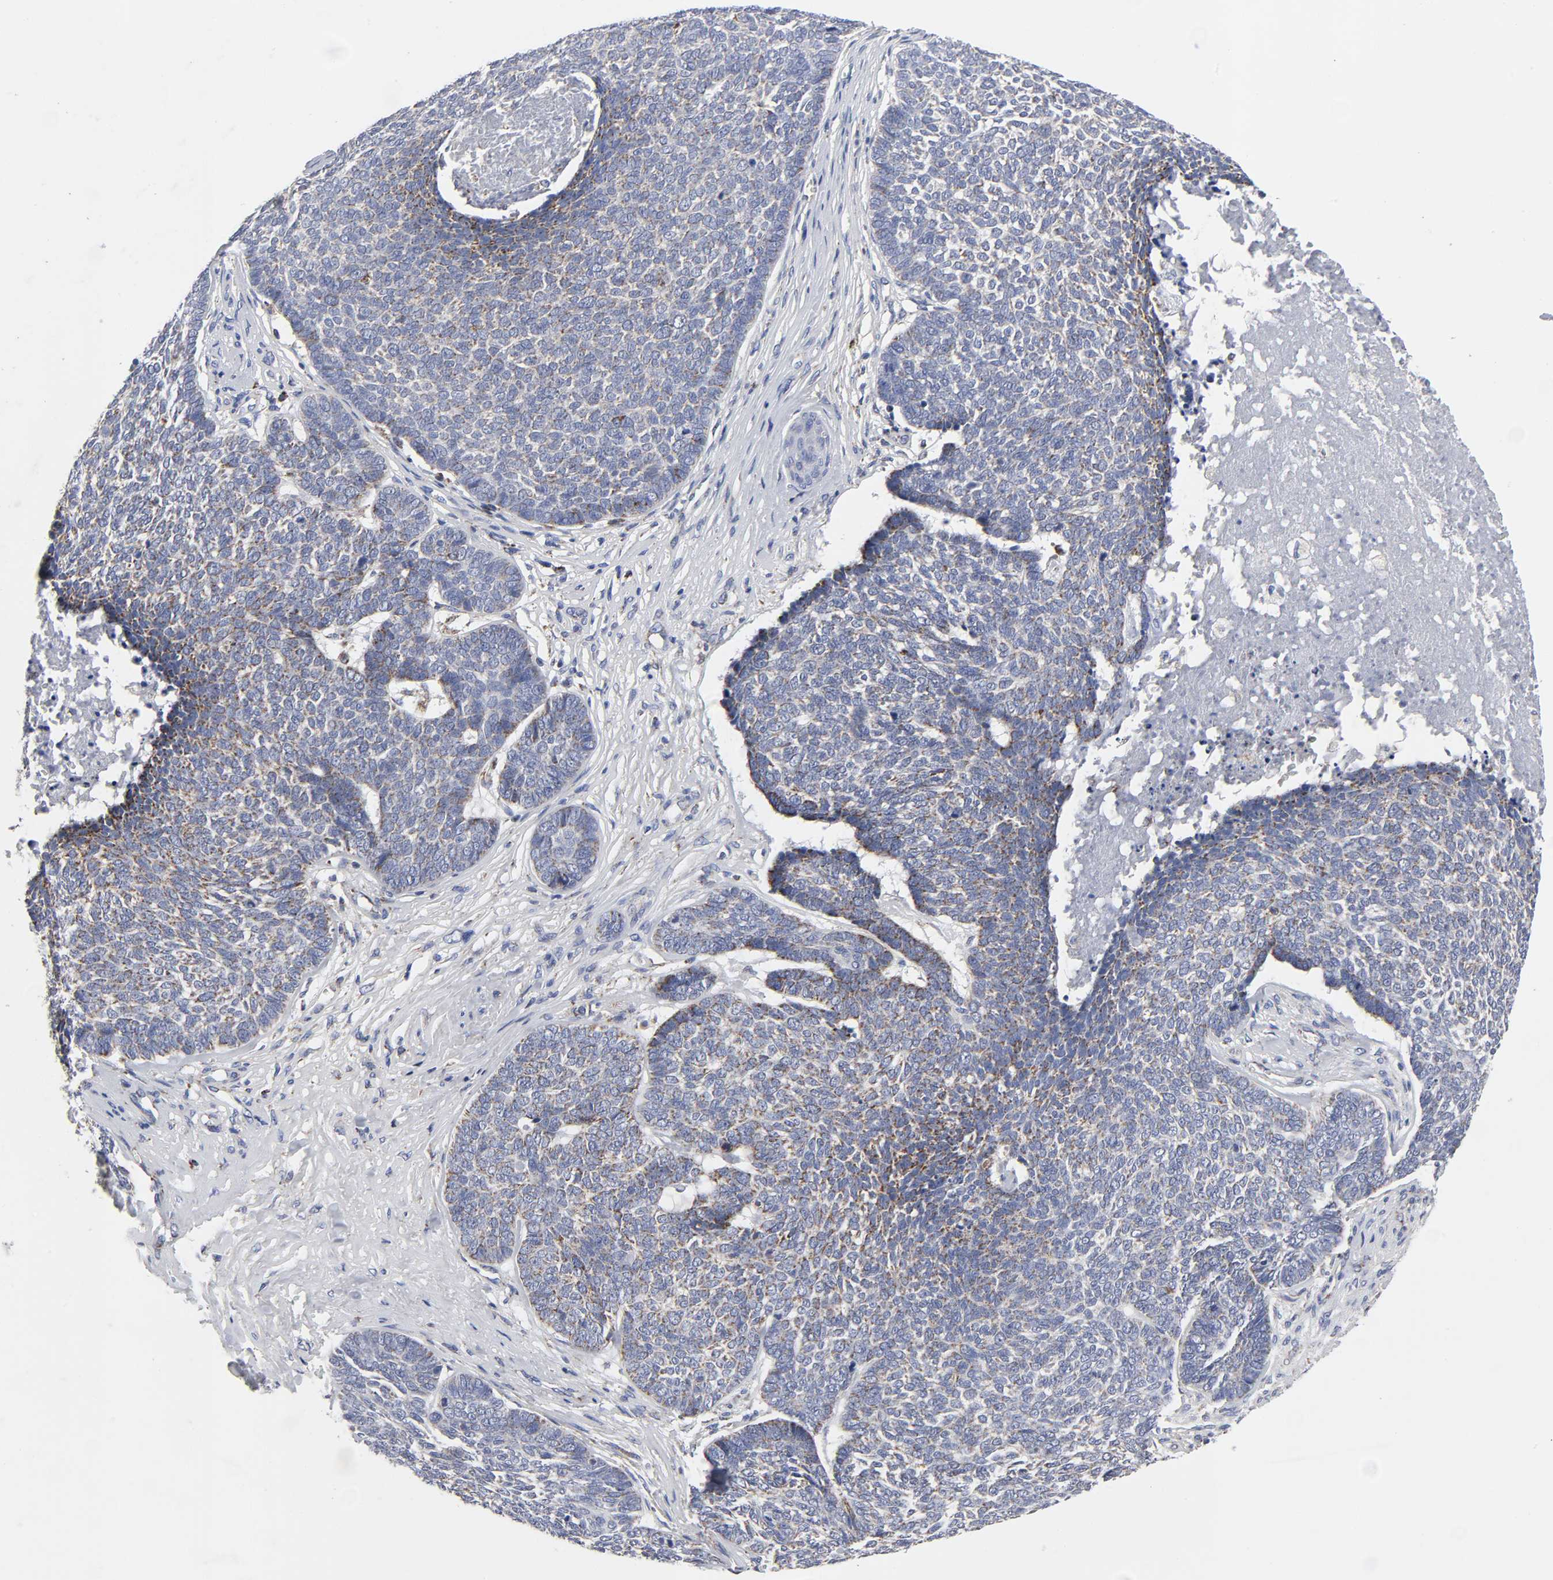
{"staining": {"intensity": "weak", "quantity": "<25%", "location": "cytoplasmic/membranous"}, "tissue": "skin cancer", "cell_type": "Tumor cells", "image_type": "cancer", "snomed": [{"axis": "morphology", "description": "Basal cell carcinoma"}, {"axis": "topography", "description": "Skin"}], "caption": "High magnification brightfield microscopy of skin cancer (basal cell carcinoma) stained with DAB (brown) and counterstained with hematoxylin (blue): tumor cells show no significant expression. Nuclei are stained in blue.", "gene": "AOPEP", "patient": {"sex": "male", "age": 84}}